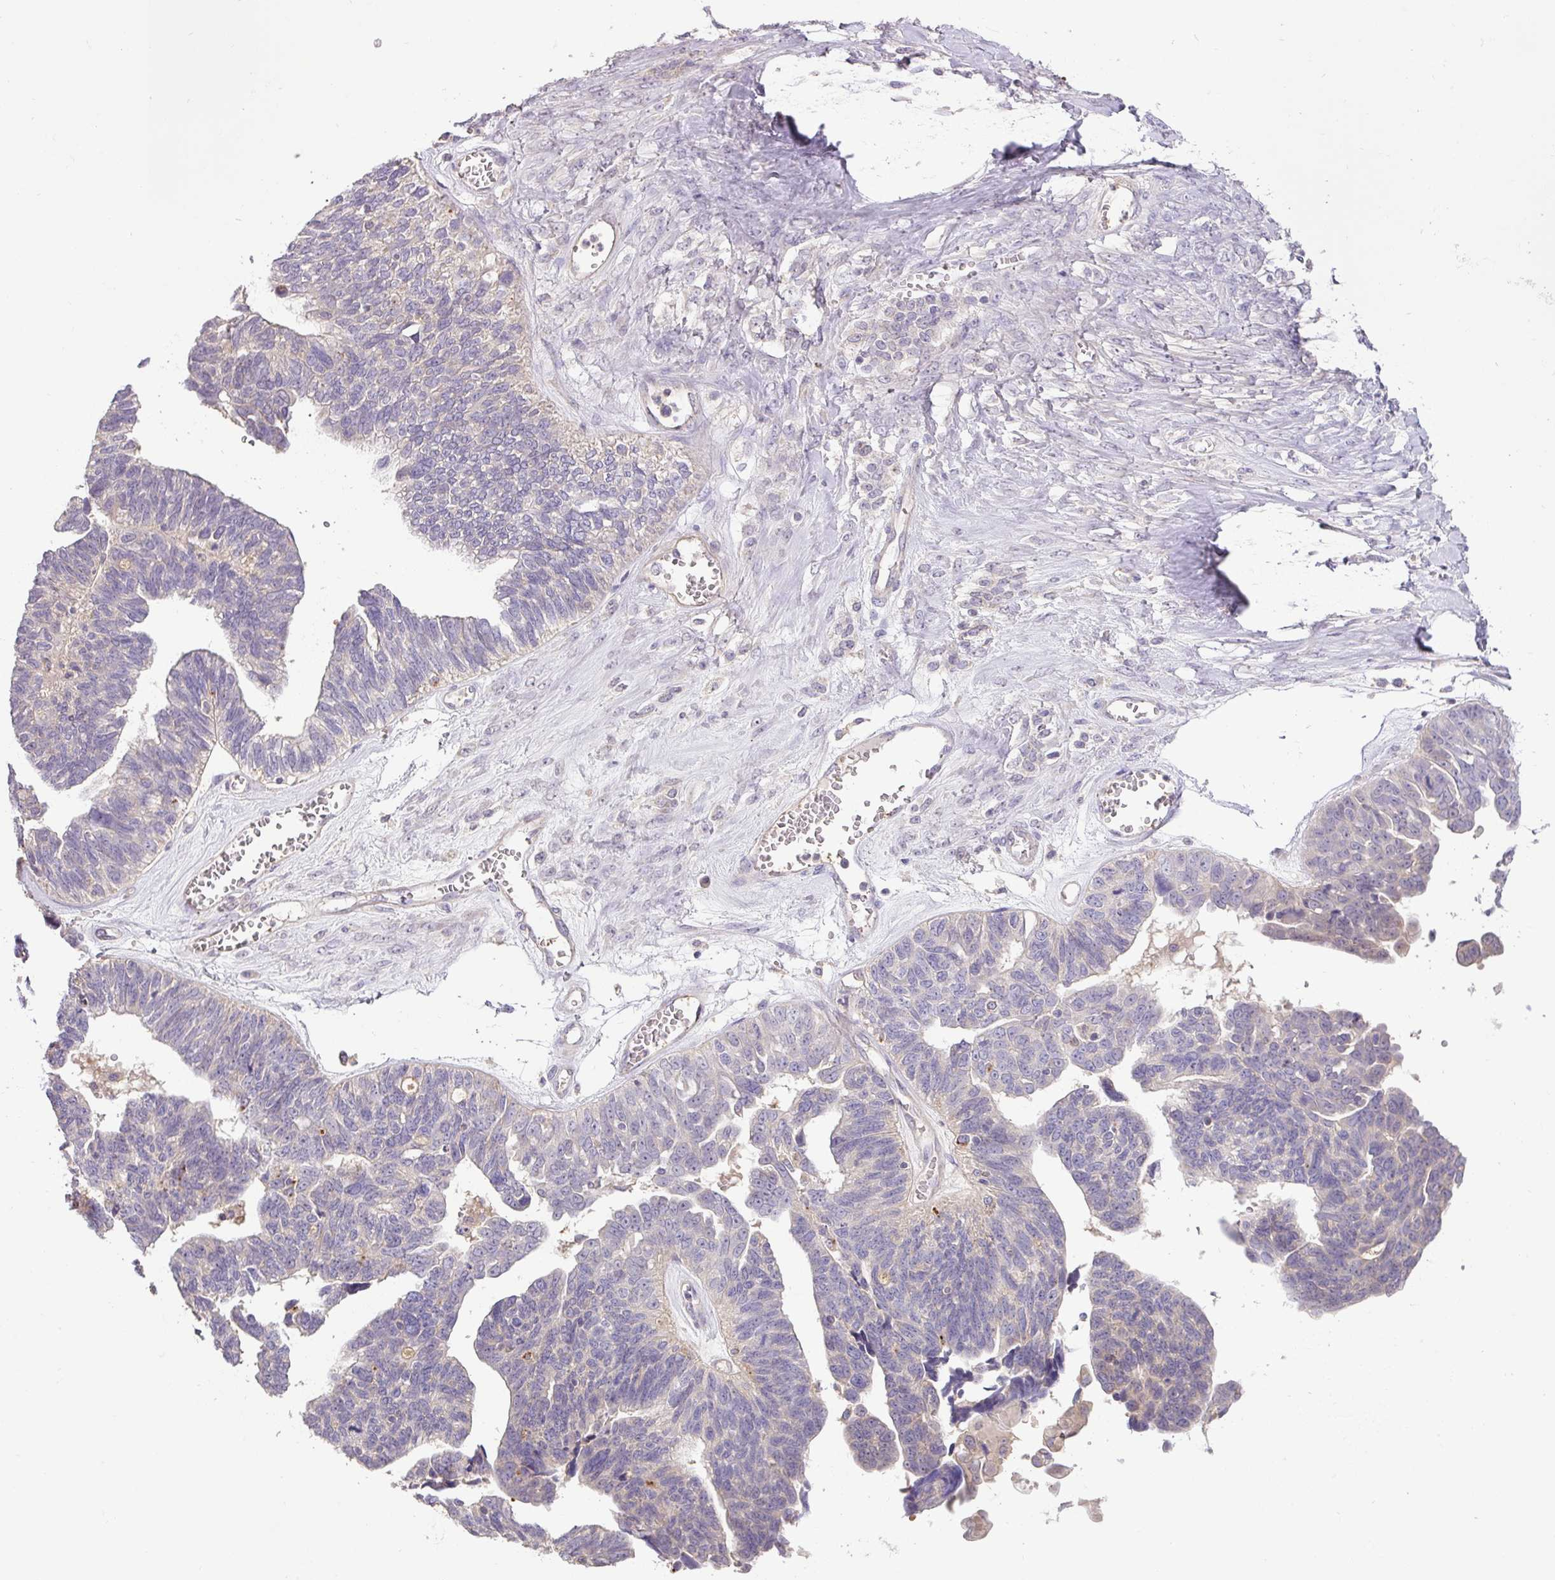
{"staining": {"intensity": "negative", "quantity": "none", "location": "none"}, "tissue": "ovarian cancer", "cell_type": "Tumor cells", "image_type": "cancer", "snomed": [{"axis": "morphology", "description": "Cystadenocarcinoma, serous, NOS"}, {"axis": "topography", "description": "Ovary"}], "caption": "Immunohistochemistry of human ovarian serous cystadenocarcinoma demonstrates no staining in tumor cells.", "gene": "HOXC13", "patient": {"sex": "female", "age": 79}}